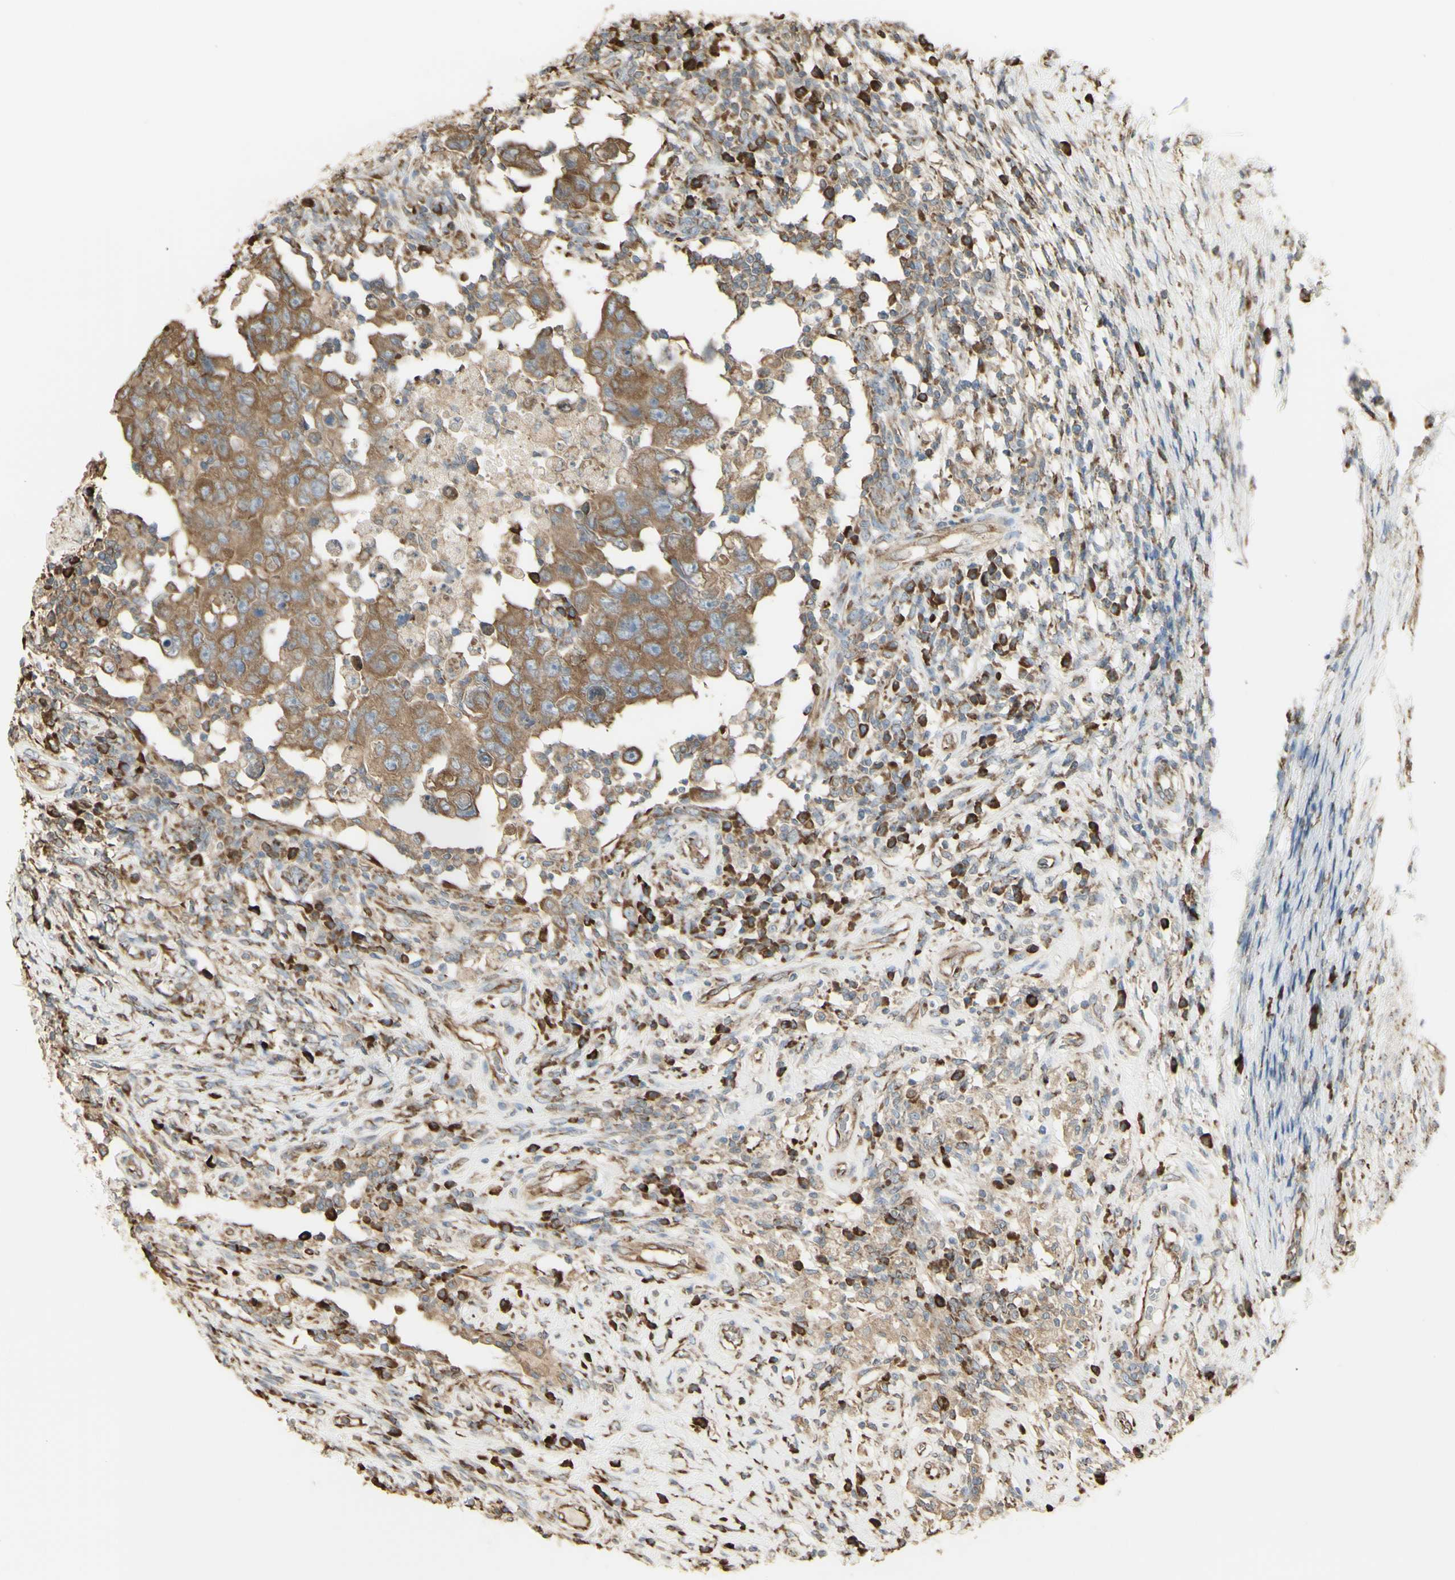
{"staining": {"intensity": "moderate", "quantity": ">75%", "location": "cytoplasmic/membranous"}, "tissue": "testis cancer", "cell_type": "Tumor cells", "image_type": "cancer", "snomed": [{"axis": "morphology", "description": "Carcinoma, Embryonal, NOS"}, {"axis": "topography", "description": "Testis"}], "caption": "Testis cancer (embryonal carcinoma) tissue demonstrates moderate cytoplasmic/membranous expression in about >75% of tumor cells", "gene": "EEF1B2", "patient": {"sex": "male", "age": 26}}